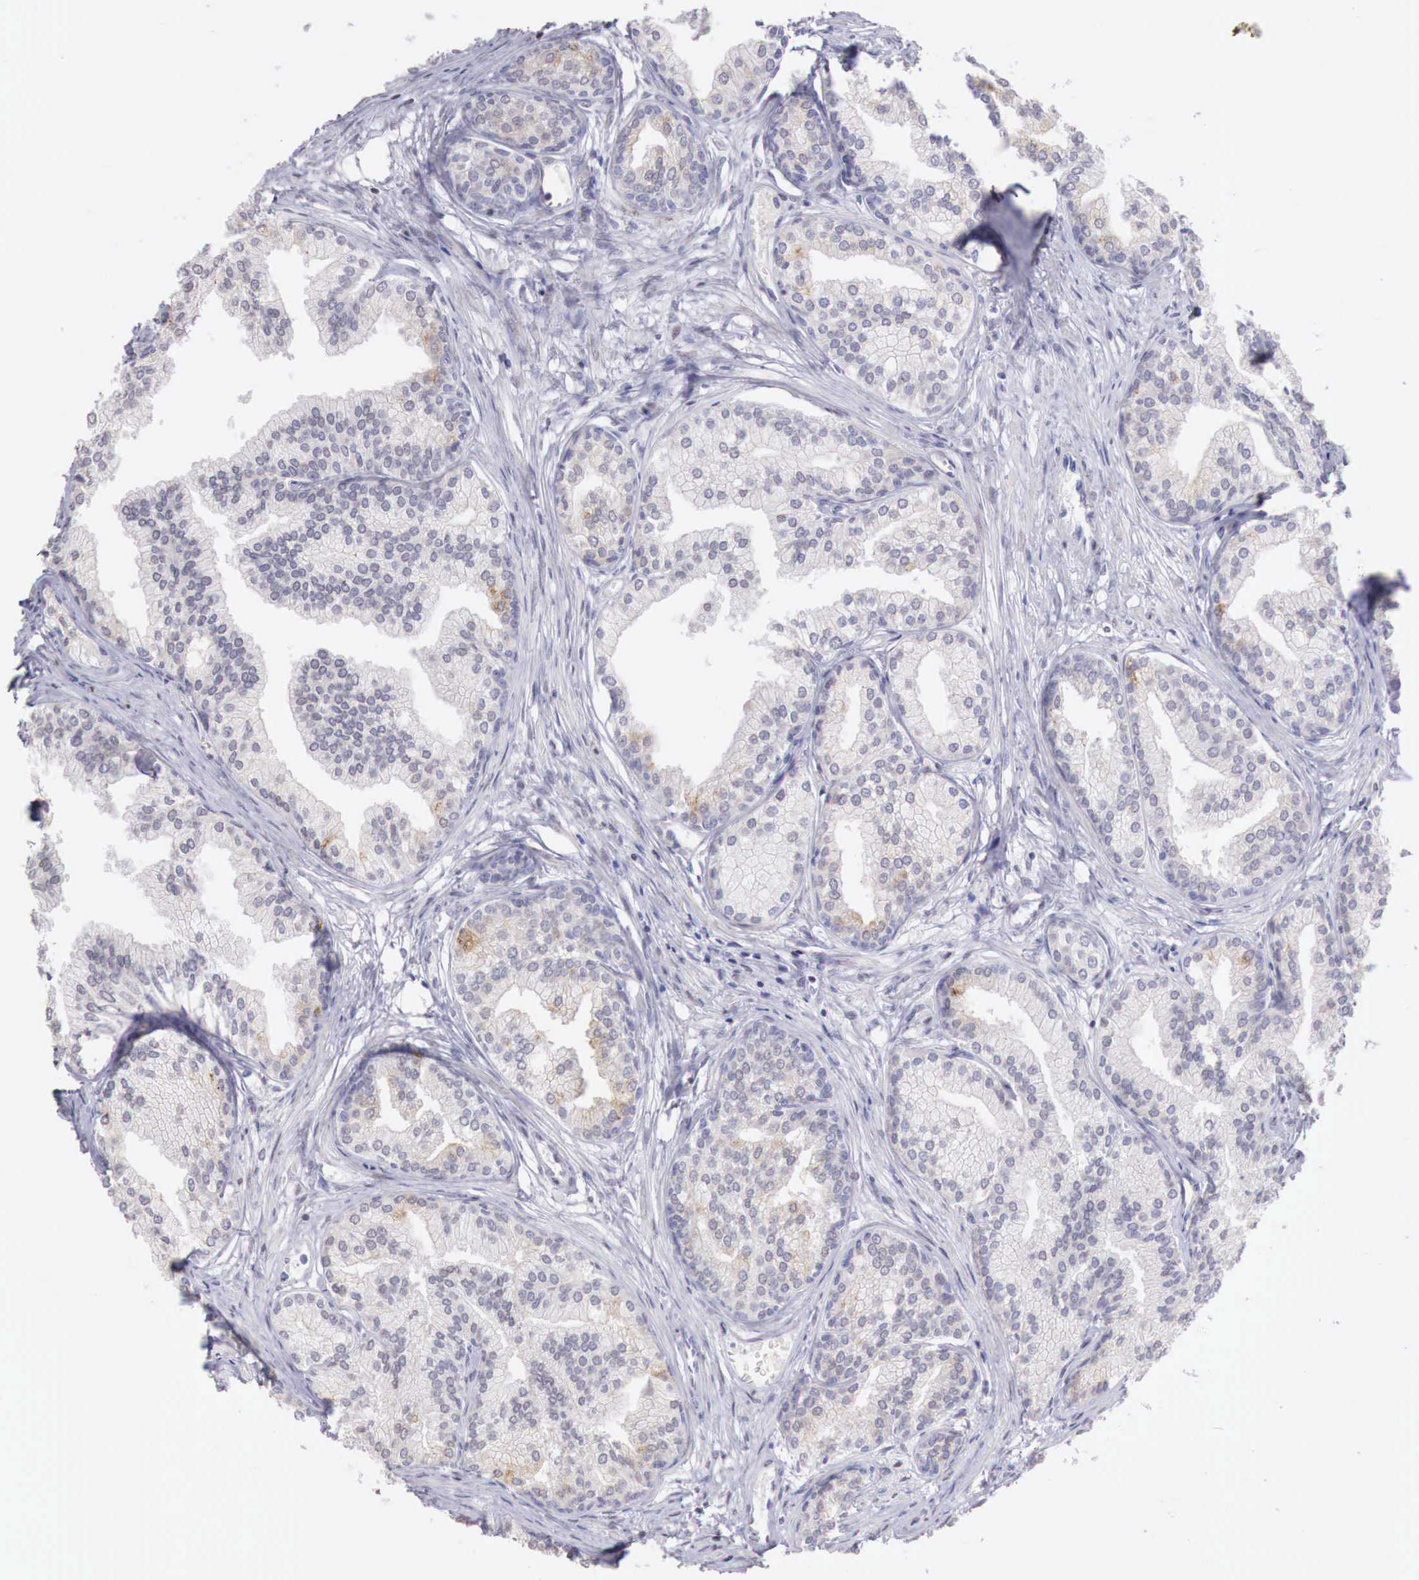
{"staining": {"intensity": "weak", "quantity": "<25%", "location": "cytoplasmic/membranous"}, "tissue": "prostate", "cell_type": "Glandular cells", "image_type": "normal", "snomed": [{"axis": "morphology", "description": "Normal tissue, NOS"}, {"axis": "topography", "description": "Prostate"}], "caption": "Glandular cells show no significant protein staining in benign prostate. (DAB (3,3'-diaminobenzidine) immunohistochemistry (IHC), high magnification).", "gene": "XPNPEP2", "patient": {"sex": "male", "age": 68}}